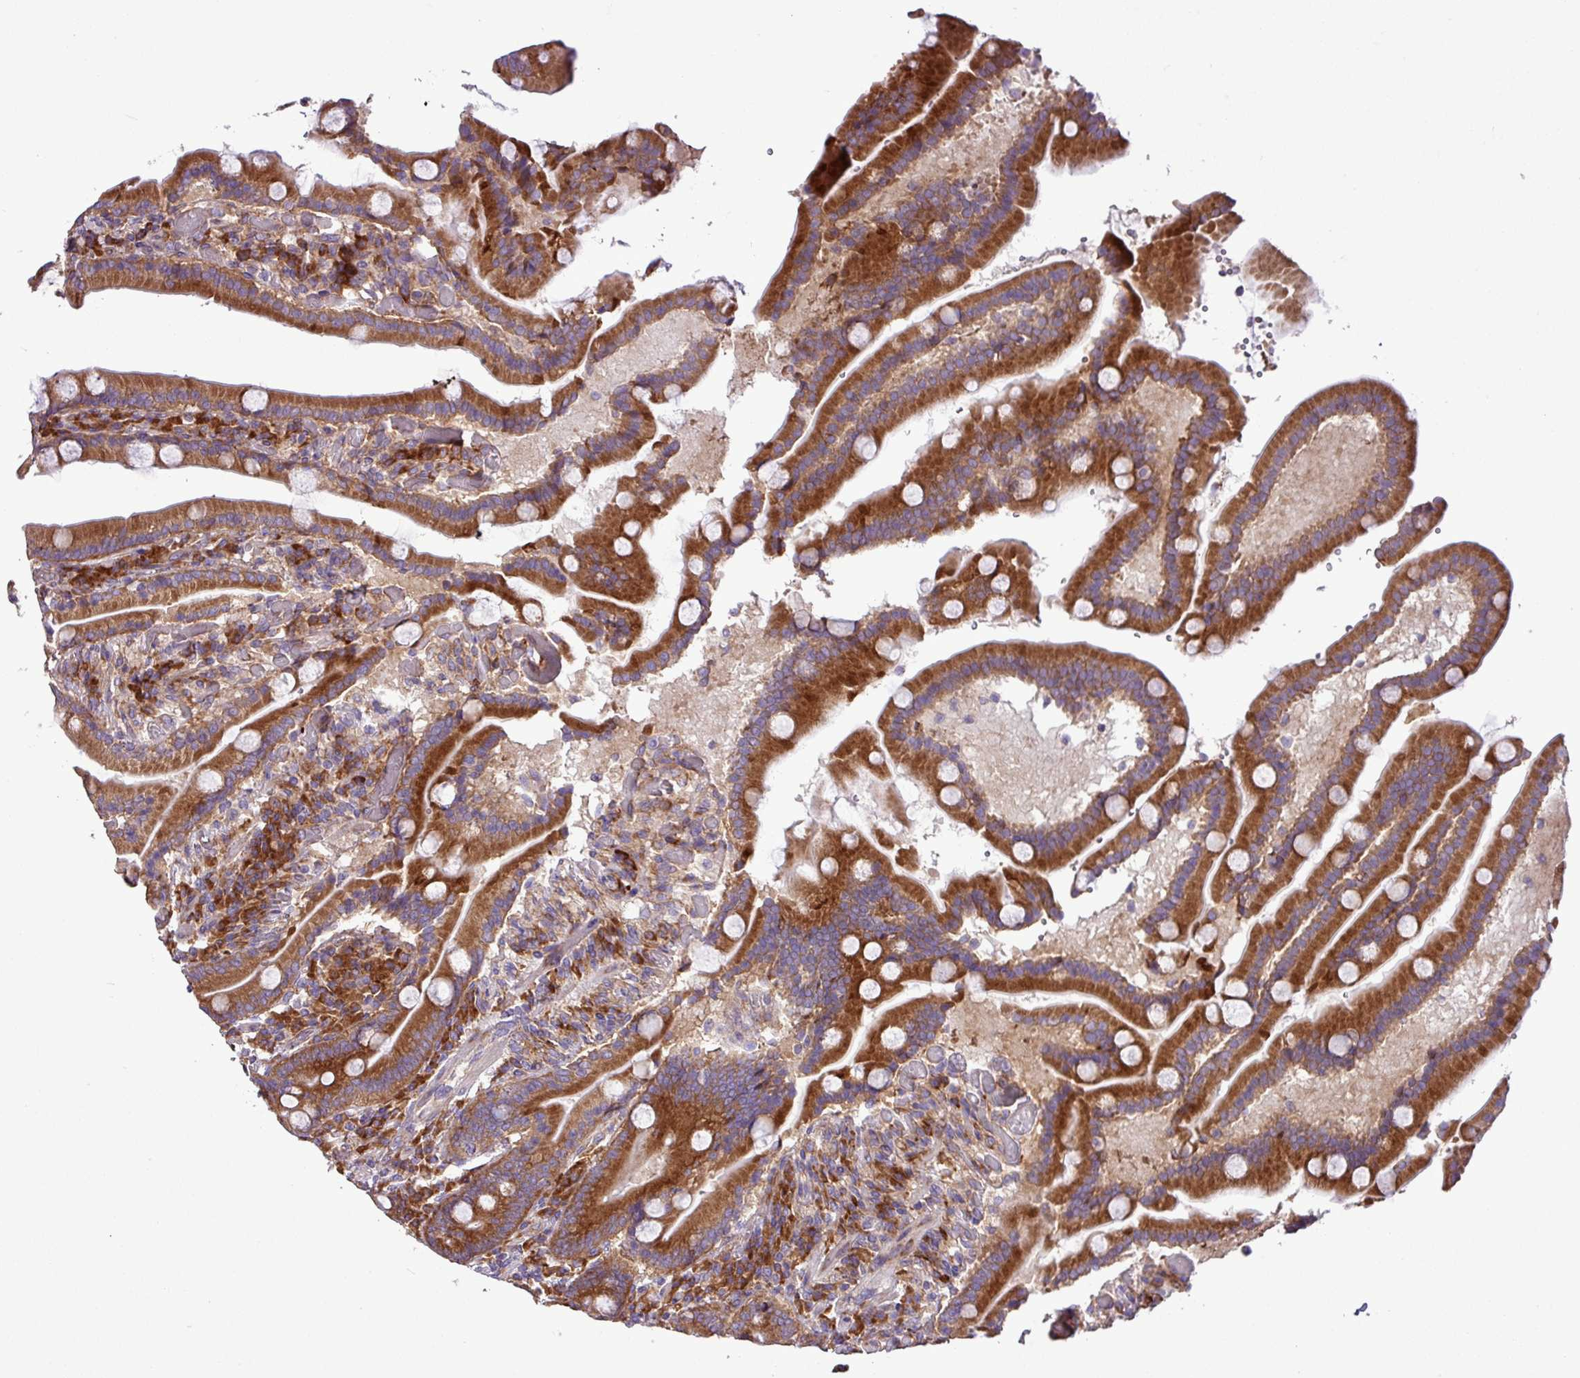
{"staining": {"intensity": "strong", "quantity": ">75%", "location": "cytoplasmic/membranous"}, "tissue": "duodenum", "cell_type": "Glandular cells", "image_type": "normal", "snomed": [{"axis": "morphology", "description": "Normal tissue, NOS"}, {"axis": "topography", "description": "Duodenum"}], "caption": "DAB immunohistochemical staining of benign human duodenum shows strong cytoplasmic/membranous protein staining in about >75% of glandular cells.", "gene": "RPL13", "patient": {"sex": "female", "age": 62}}